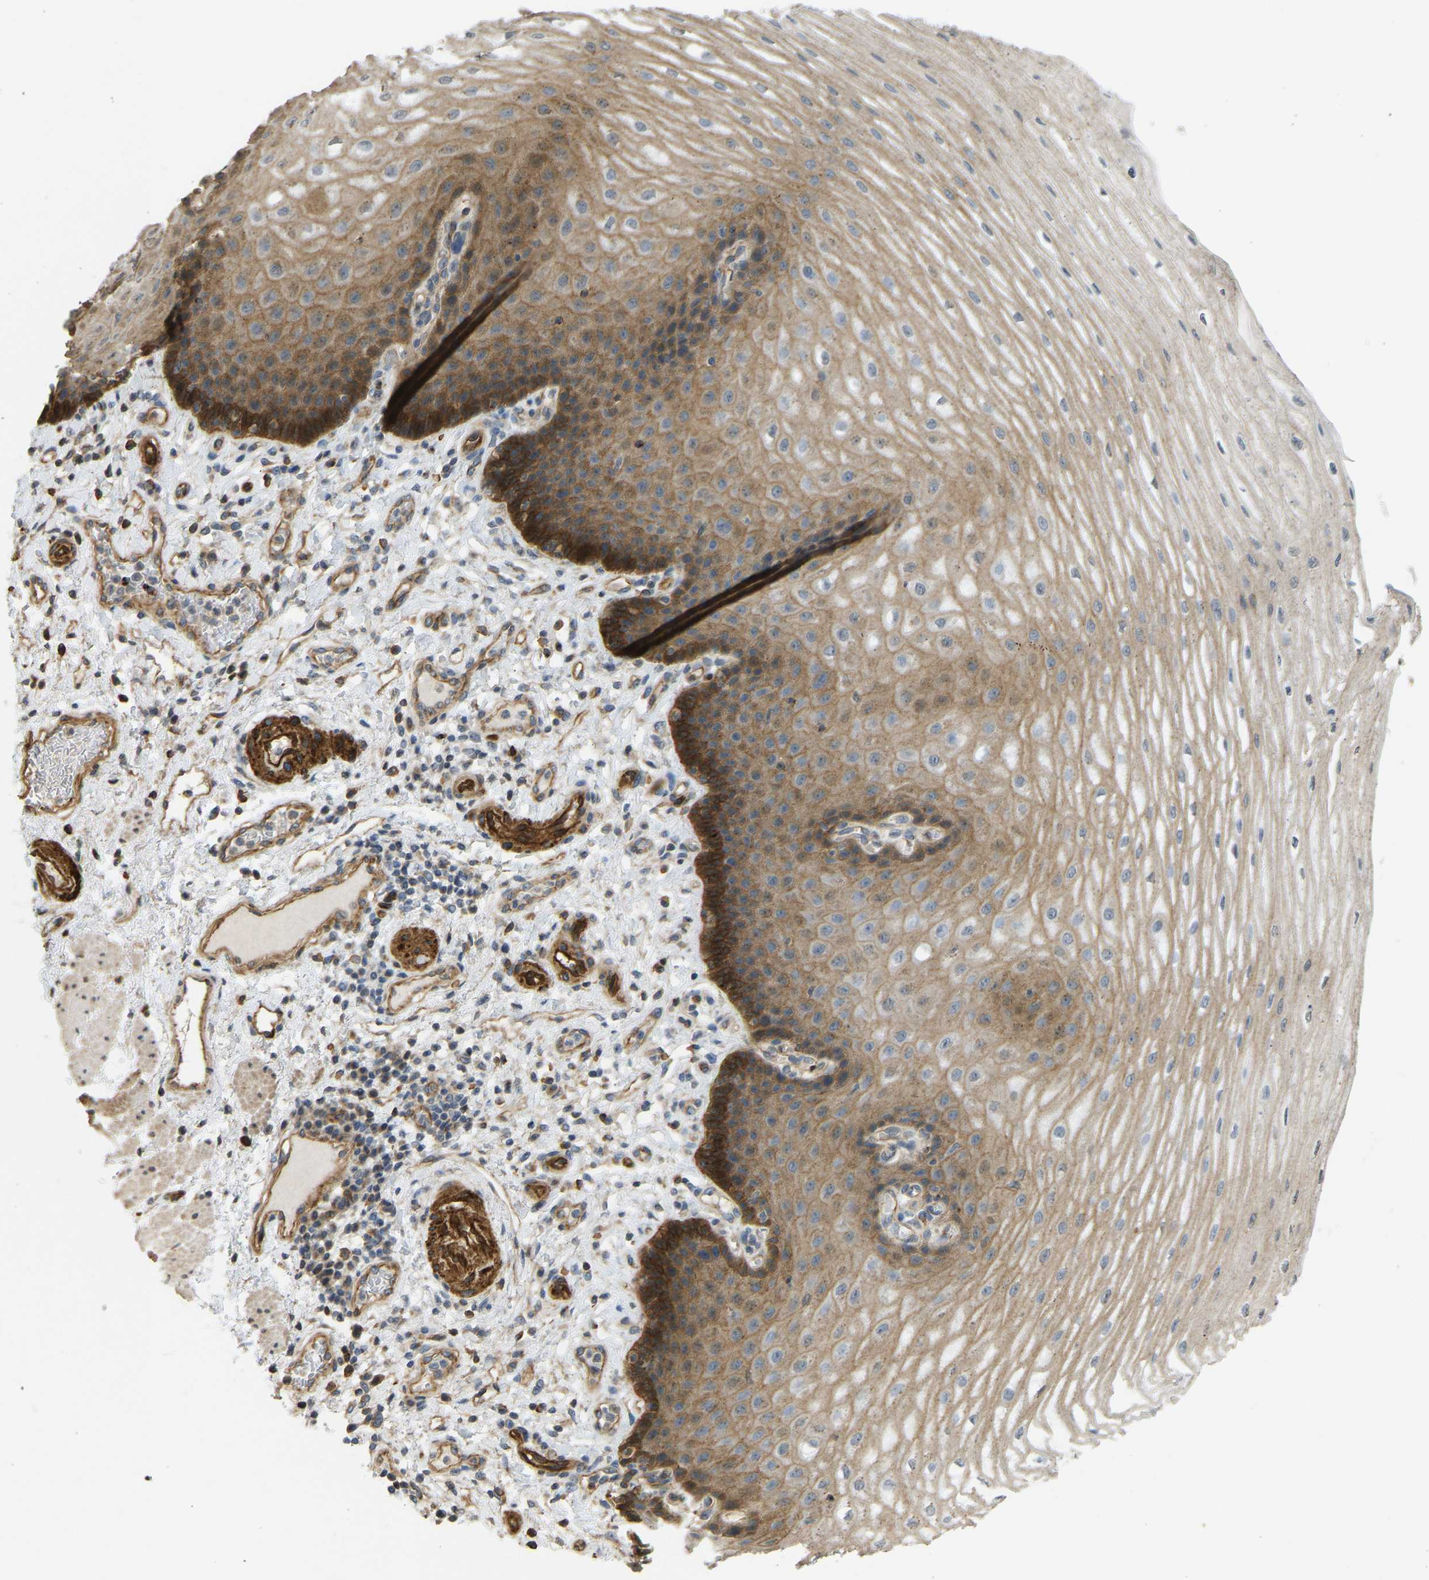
{"staining": {"intensity": "moderate", "quantity": ">75%", "location": "cytoplasmic/membranous"}, "tissue": "esophagus", "cell_type": "Squamous epithelial cells", "image_type": "normal", "snomed": [{"axis": "morphology", "description": "Normal tissue, NOS"}, {"axis": "topography", "description": "Esophagus"}], "caption": "High-magnification brightfield microscopy of normal esophagus stained with DAB (3,3'-diaminobenzidine) (brown) and counterstained with hematoxylin (blue). squamous epithelial cells exhibit moderate cytoplasmic/membranous positivity is present in about>75% of cells. The staining was performed using DAB, with brown indicating positive protein expression. Nuclei are stained blue with hematoxylin.", "gene": "KIAA1671", "patient": {"sex": "male", "age": 54}}